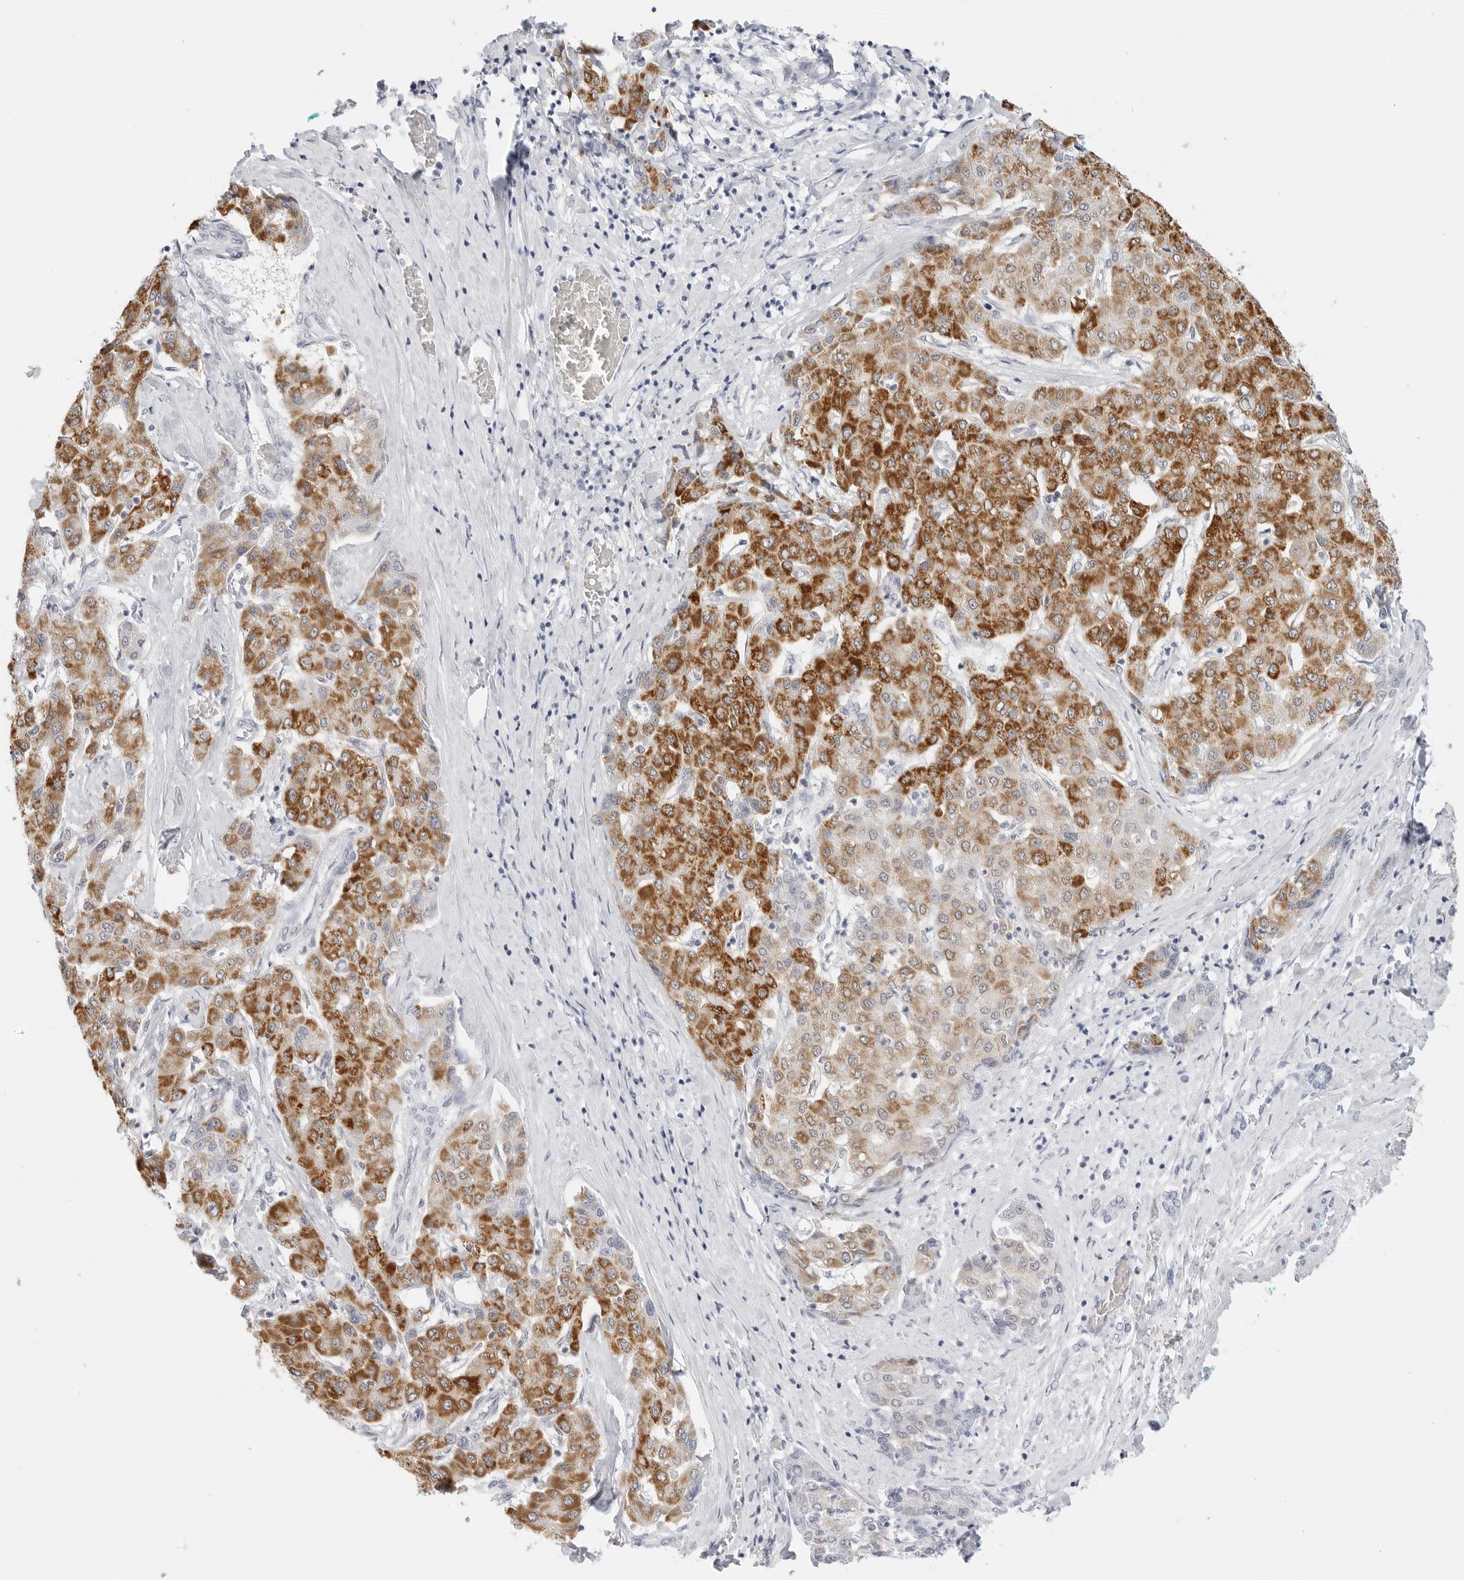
{"staining": {"intensity": "strong", "quantity": ">75%", "location": "cytoplasmic/membranous"}, "tissue": "liver cancer", "cell_type": "Tumor cells", "image_type": "cancer", "snomed": [{"axis": "morphology", "description": "Carcinoma, Hepatocellular, NOS"}, {"axis": "topography", "description": "Liver"}], "caption": "Protein analysis of liver cancer tissue displays strong cytoplasmic/membranous staining in approximately >75% of tumor cells.", "gene": "HMGCS2", "patient": {"sex": "male", "age": 65}}